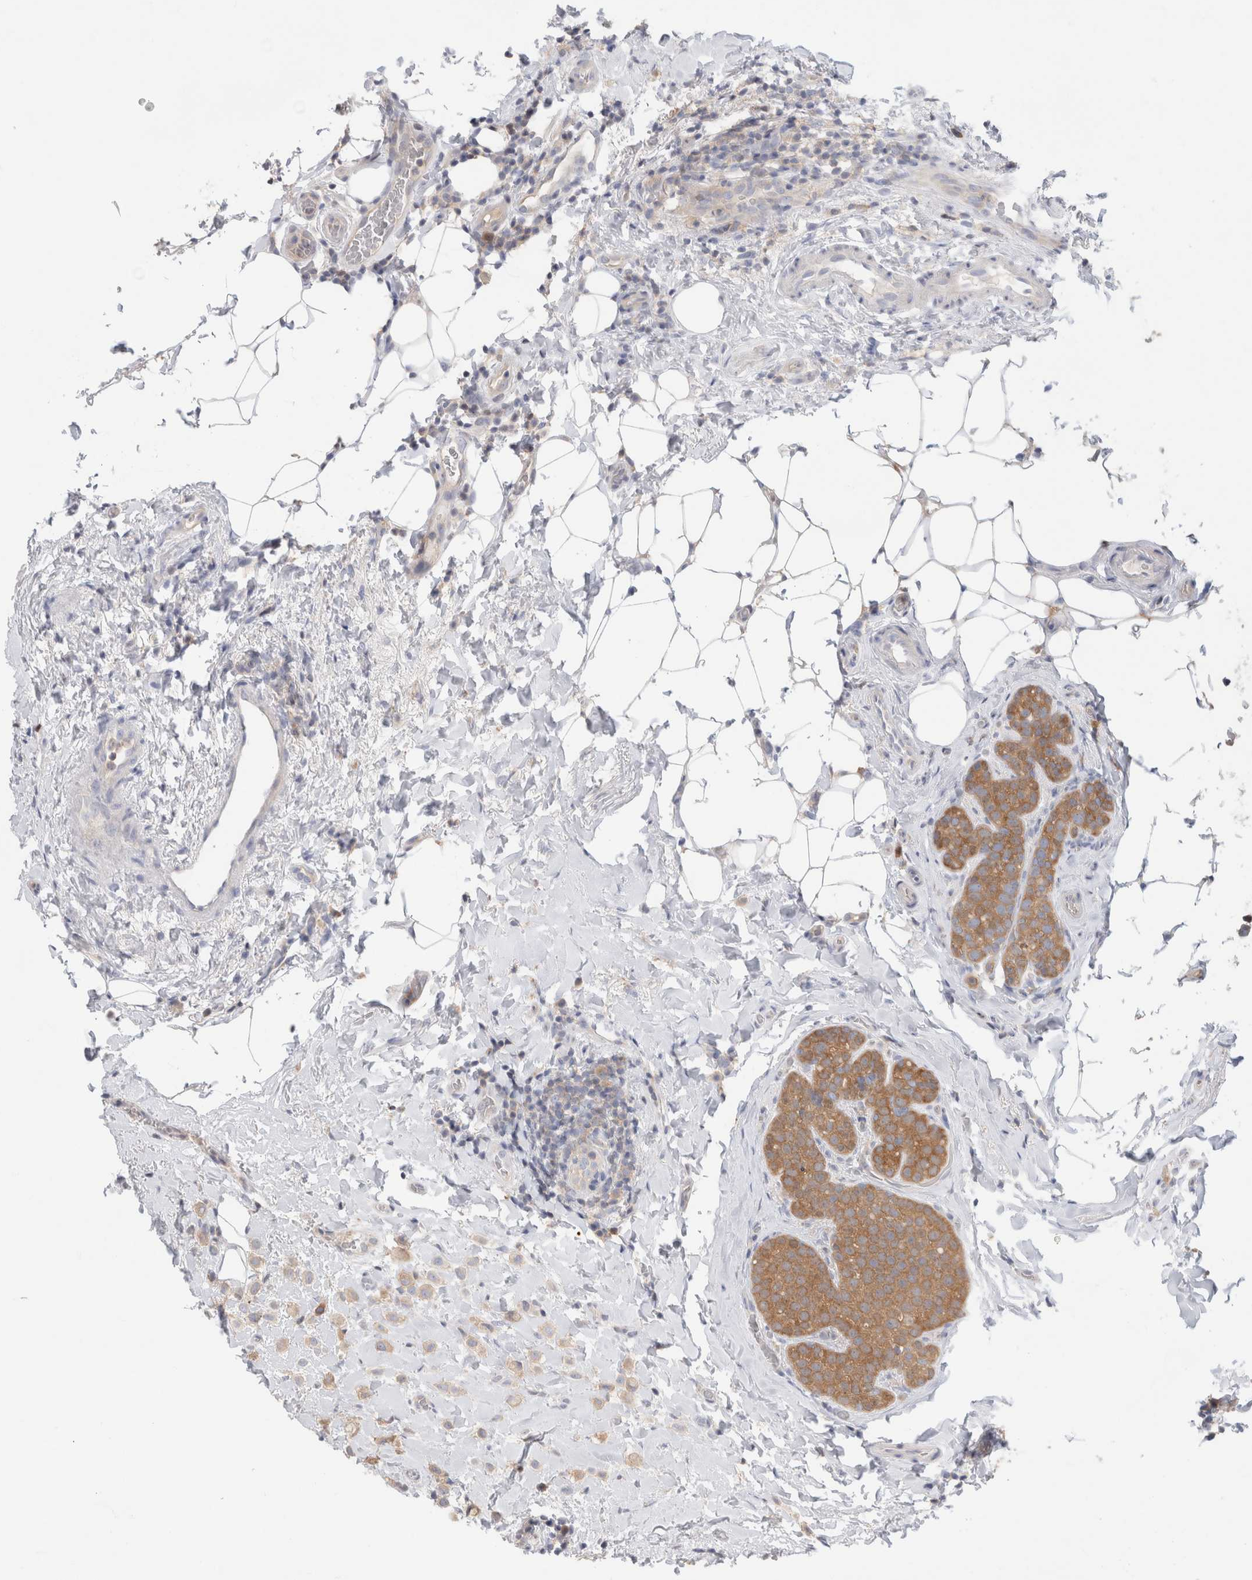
{"staining": {"intensity": "moderate", "quantity": ">75%", "location": "cytoplasmic/membranous"}, "tissue": "breast cancer", "cell_type": "Tumor cells", "image_type": "cancer", "snomed": [{"axis": "morphology", "description": "Lobular carcinoma"}, {"axis": "topography", "description": "Breast"}], "caption": "Moderate cytoplasmic/membranous positivity for a protein is identified in about >75% of tumor cells of breast lobular carcinoma using immunohistochemistry (IHC).", "gene": "KLHL14", "patient": {"sex": "female", "age": 50}}